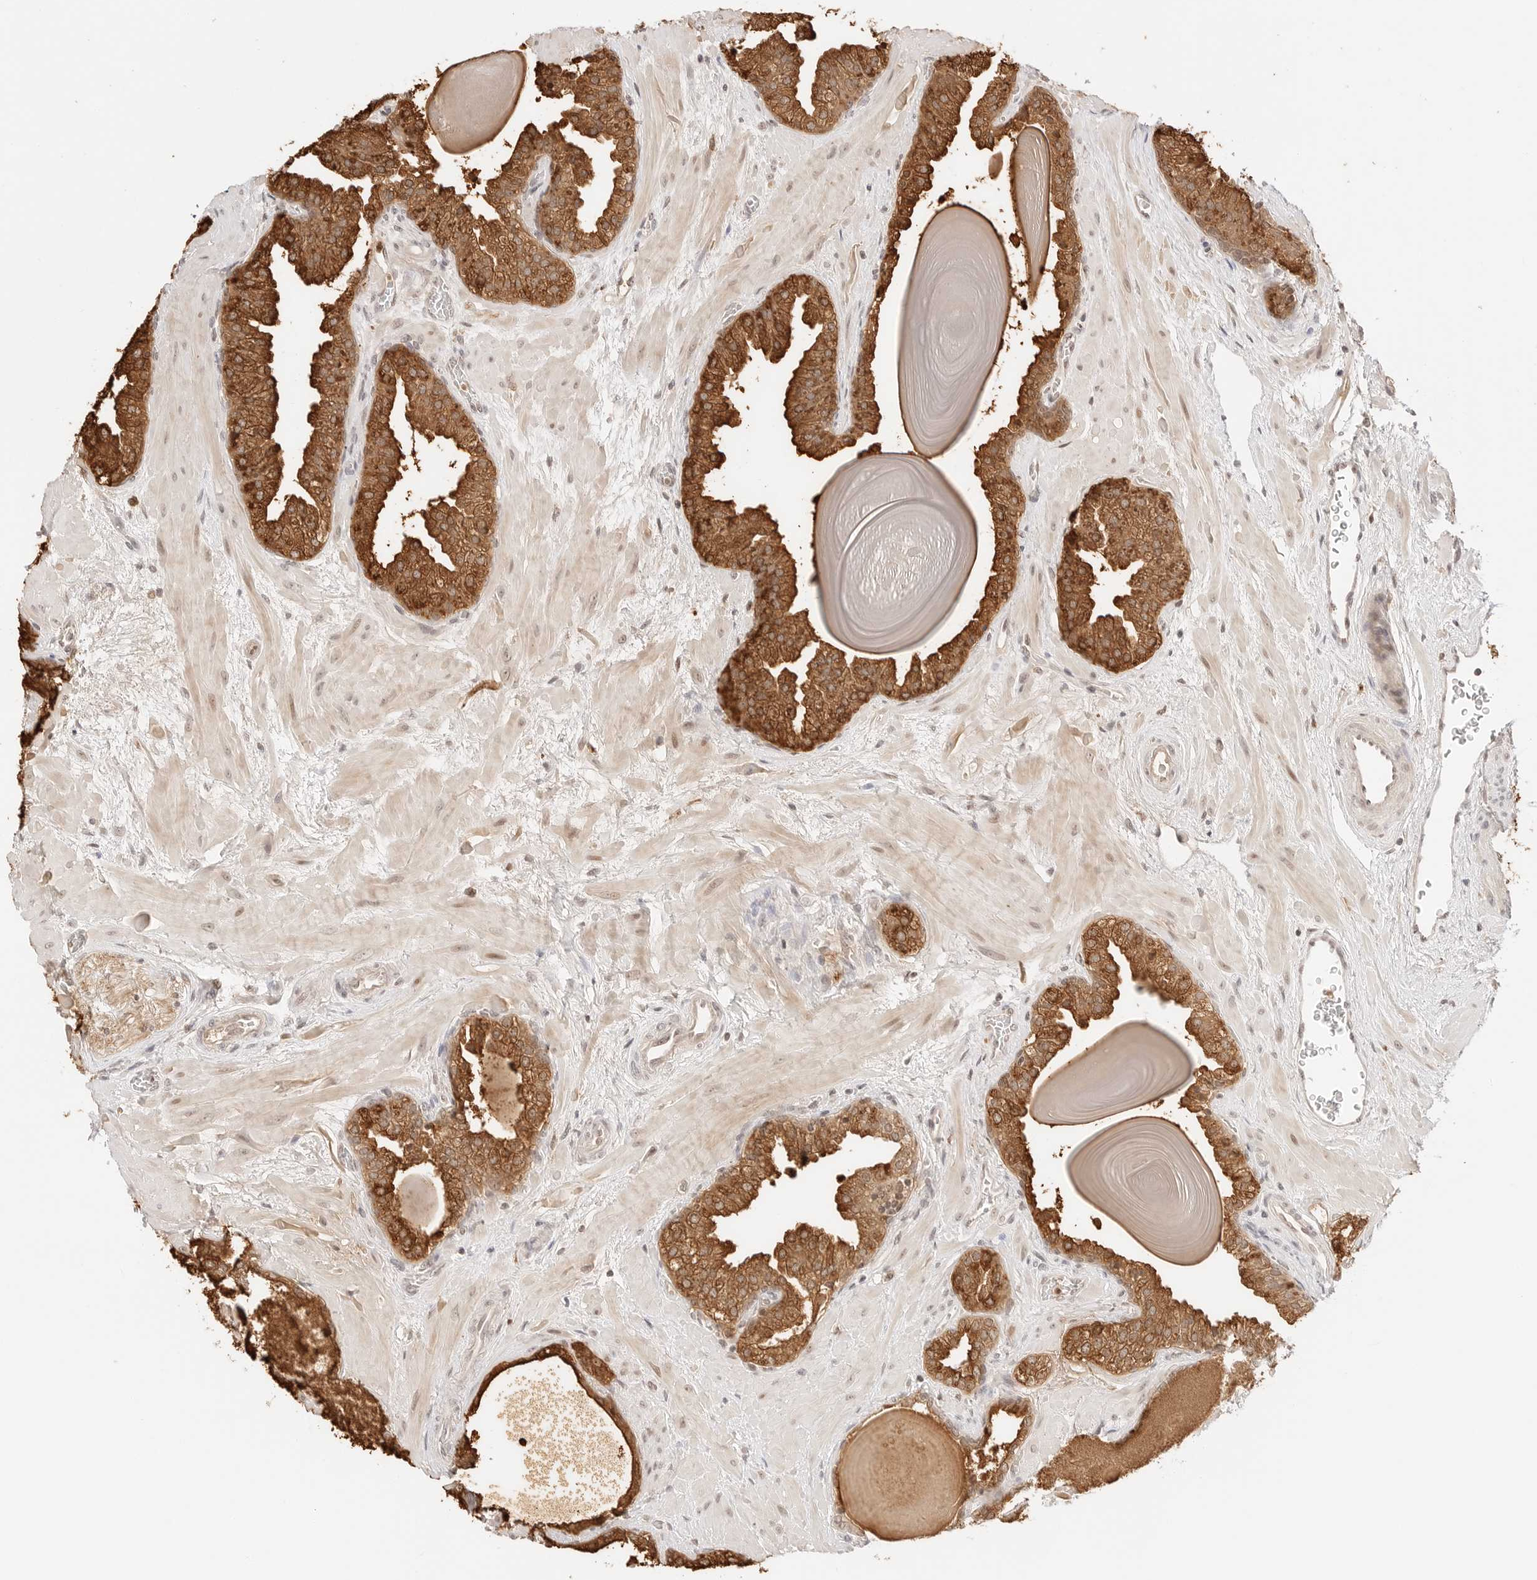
{"staining": {"intensity": "strong", "quantity": ">75%", "location": "cytoplasmic/membranous"}, "tissue": "prostate", "cell_type": "Glandular cells", "image_type": "normal", "snomed": [{"axis": "morphology", "description": "Normal tissue, NOS"}, {"axis": "topography", "description": "Prostate"}], "caption": "Prostate stained with IHC reveals strong cytoplasmic/membranous expression in approximately >75% of glandular cells.", "gene": "RPS6KL1", "patient": {"sex": "male", "age": 48}}